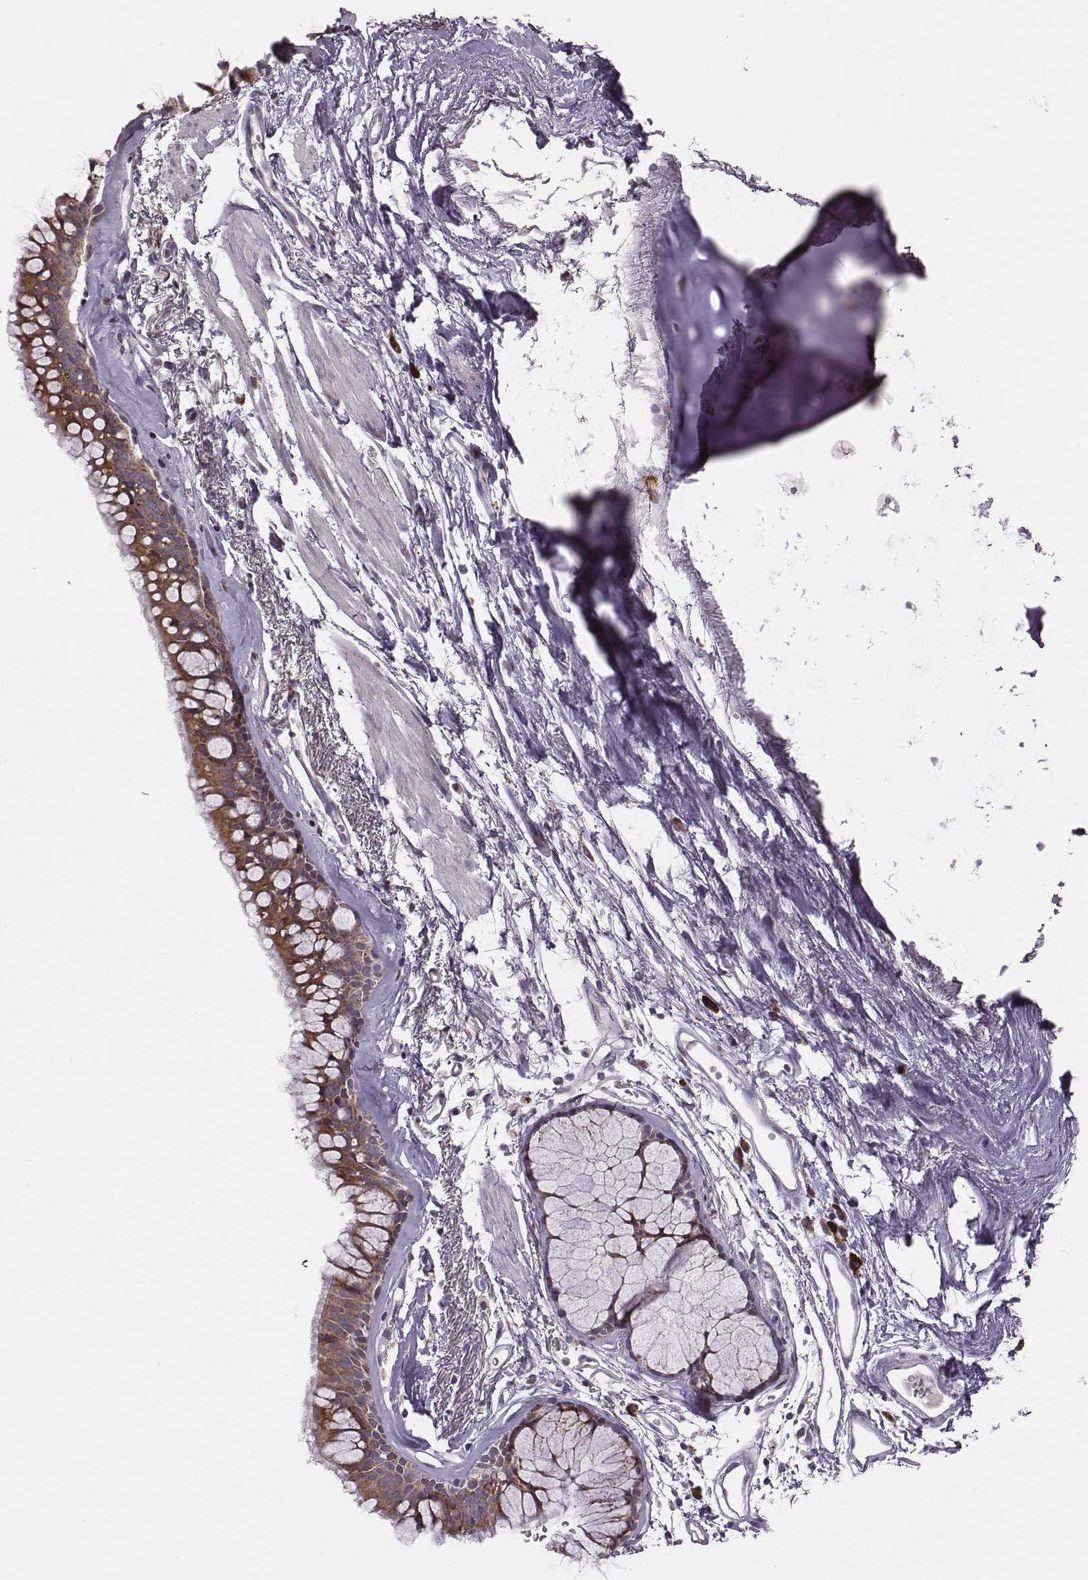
{"staining": {"intensity": "moderate", "quantity": ">75%", "location": "cytoplasmic/membranous"}, "tissue": "bronchus", "cell_type": "Respiratory epithelial cells", "image_type": "normal", "snomed": [{"axis": "morphology", "description": "Normal tissue, NOS"}, {"axis": "morphology", "description": "Squamous cell carcinoma, NOS"}, {"axis": "topography", "description": "Cartilage tissue"}, {"axis": "topography", "description": "Bronchus"}], "caption": "Immunohistochemical staining of normal bronchus displays medium levels of moderate cytoplasmic/membranous expression in about >75% of respiratory epithelial cells. (Stains: DAB (3,3'-diaminobenzidine) in brown, nuclei in blue, Microscopy: brightfield microscopy at high magnification).", "gene": "SELENOI", "patient": {"sex": "male", "age": 72}}